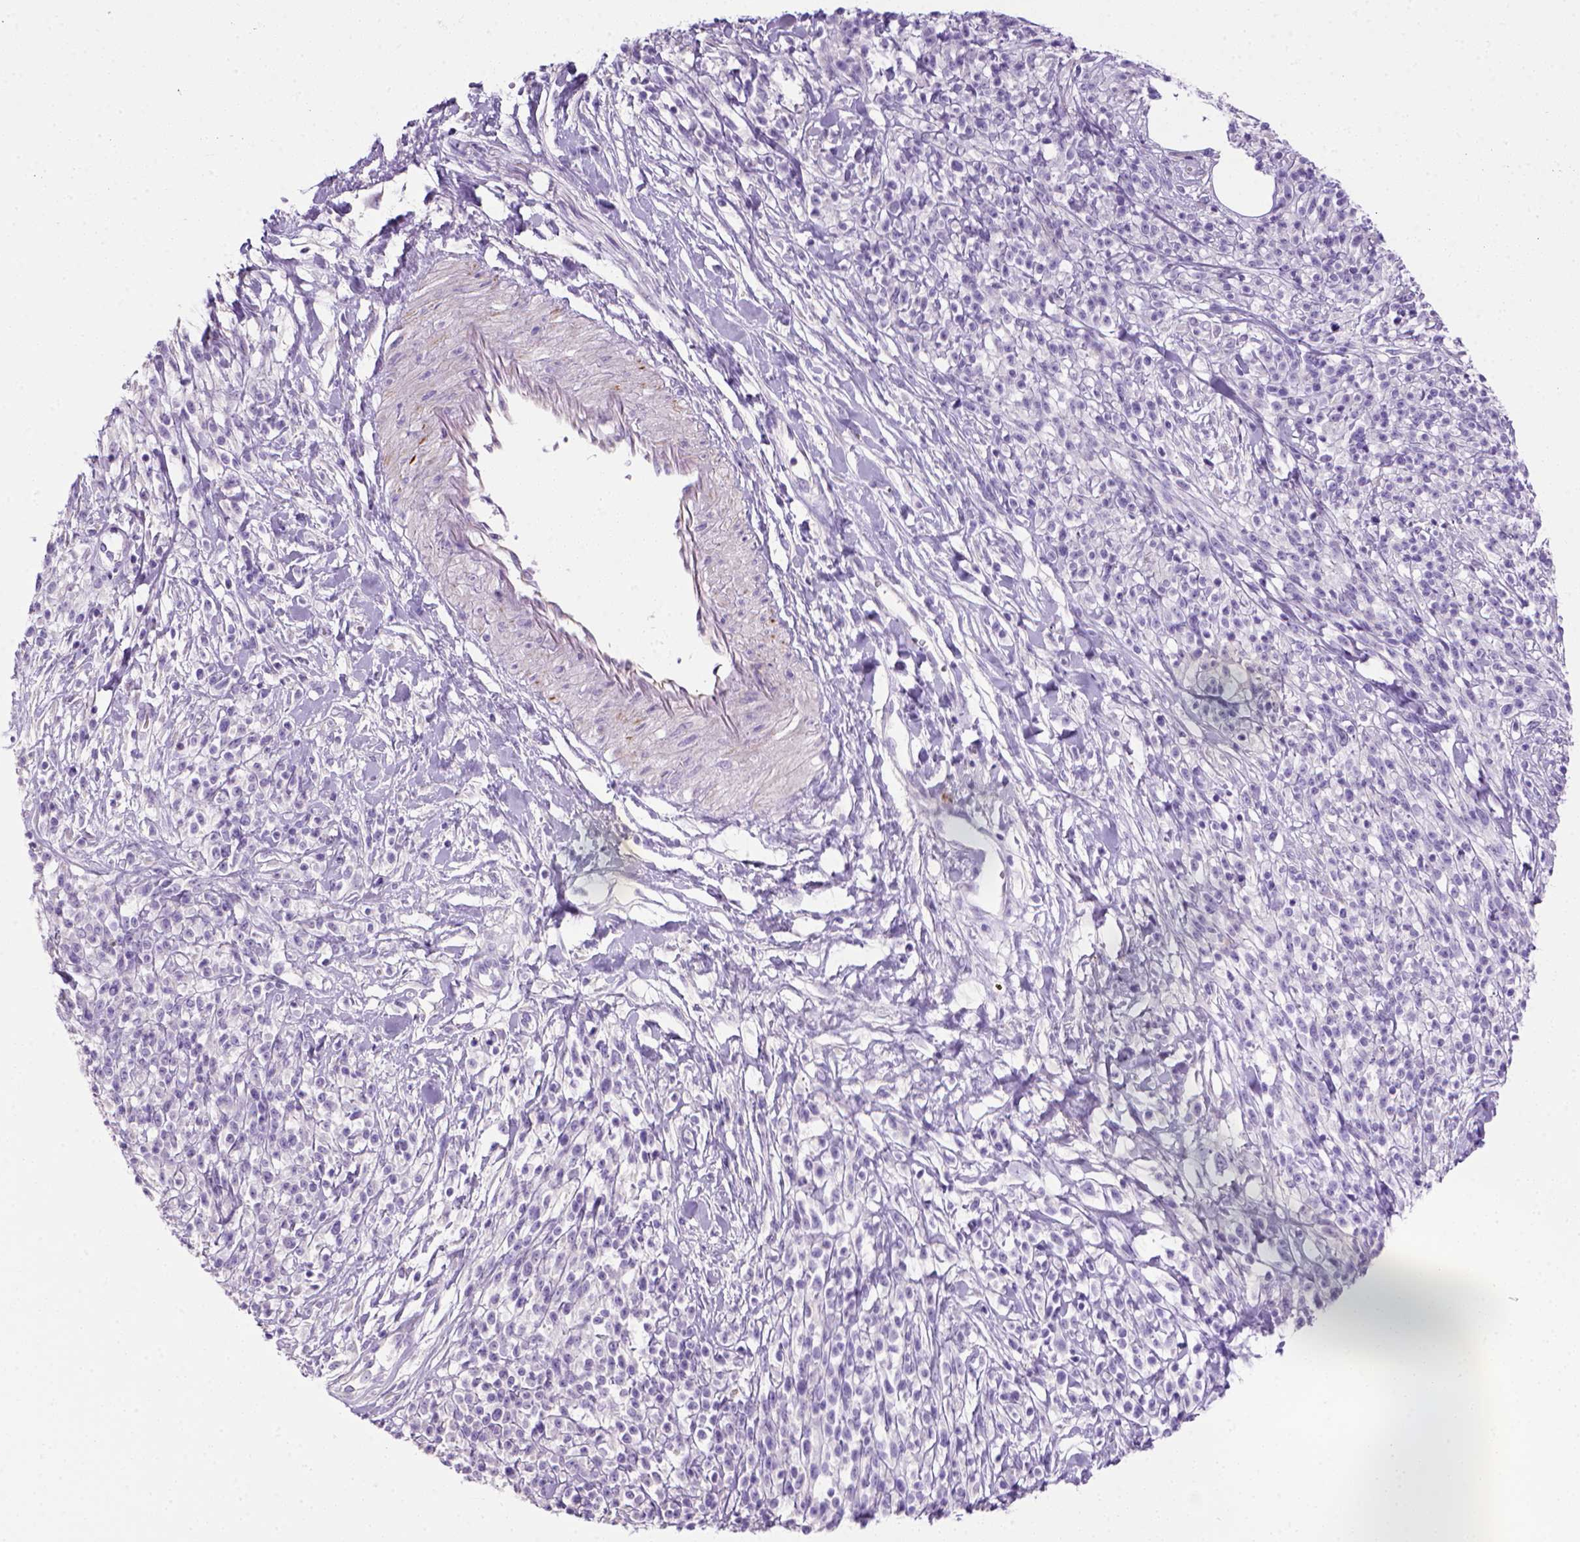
{"staining": {"intensity": "negative", "quantity": "none", "location": "none"}, "tissue": "melanoma", "cell_type": "Tumor cells", "image_type": "cancer", "snomed": [{"axis": "morphology", "description": "Malignant melanoma, NOS"}, {"axis": "topography", "description": "Skin"}, {"axis": "topography", "description": "Skin of trunk"}], "caption": "This is an immunohistochemistry (IHC) histopathology image of melanoma. There is no expression in tumor cells.", "gene": "ARHGEF33", "patient": {"sex": "male", "age": 74}}